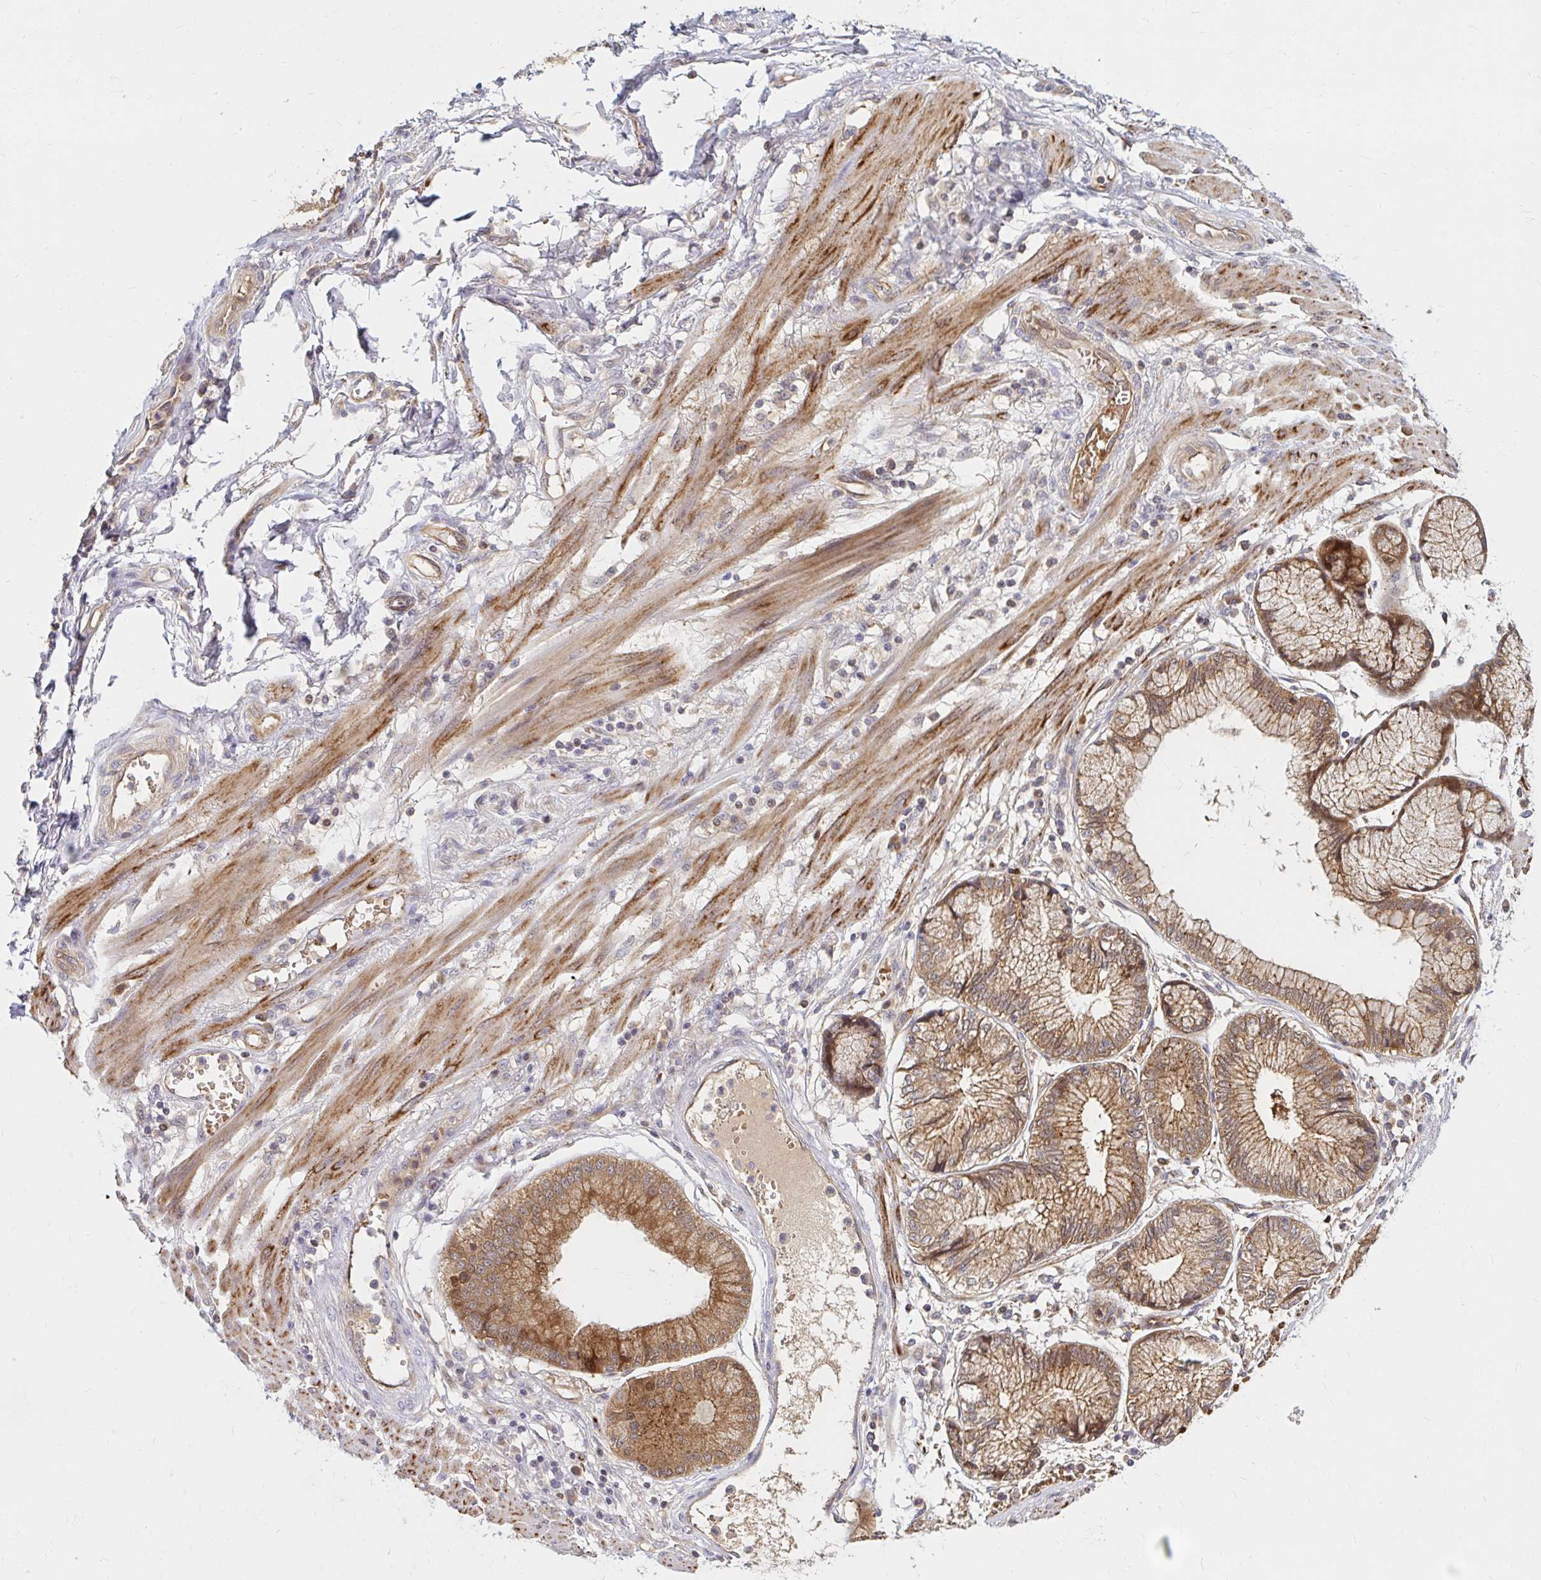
{"staining": {"intensity": "moderate", "quantity": ">75%", "location": "cytoplasmic/membranous"}, "tissue": "stomach cancer", "cell_type": "Tumor cells", "image_type": "cancer", "snomed": [{"axis": "morphology", "description": "Adenocarcinoma, NOS"}, {"axis": "topography", "description": "Stomach, upper"}], "caption": "Immunohistochemistry micrograph of neoplastic tissue: stomach cancer (adenocarcinoma) stained using IHC shows medium levels of moderate protein expression localized specifically in the cytoplasmic/membranous of tumor cells, appearing as a cytoplasmic/membranous brown color.", "gene": "ARHGEF37", "patient": {"sex": "male", "age": 69}}